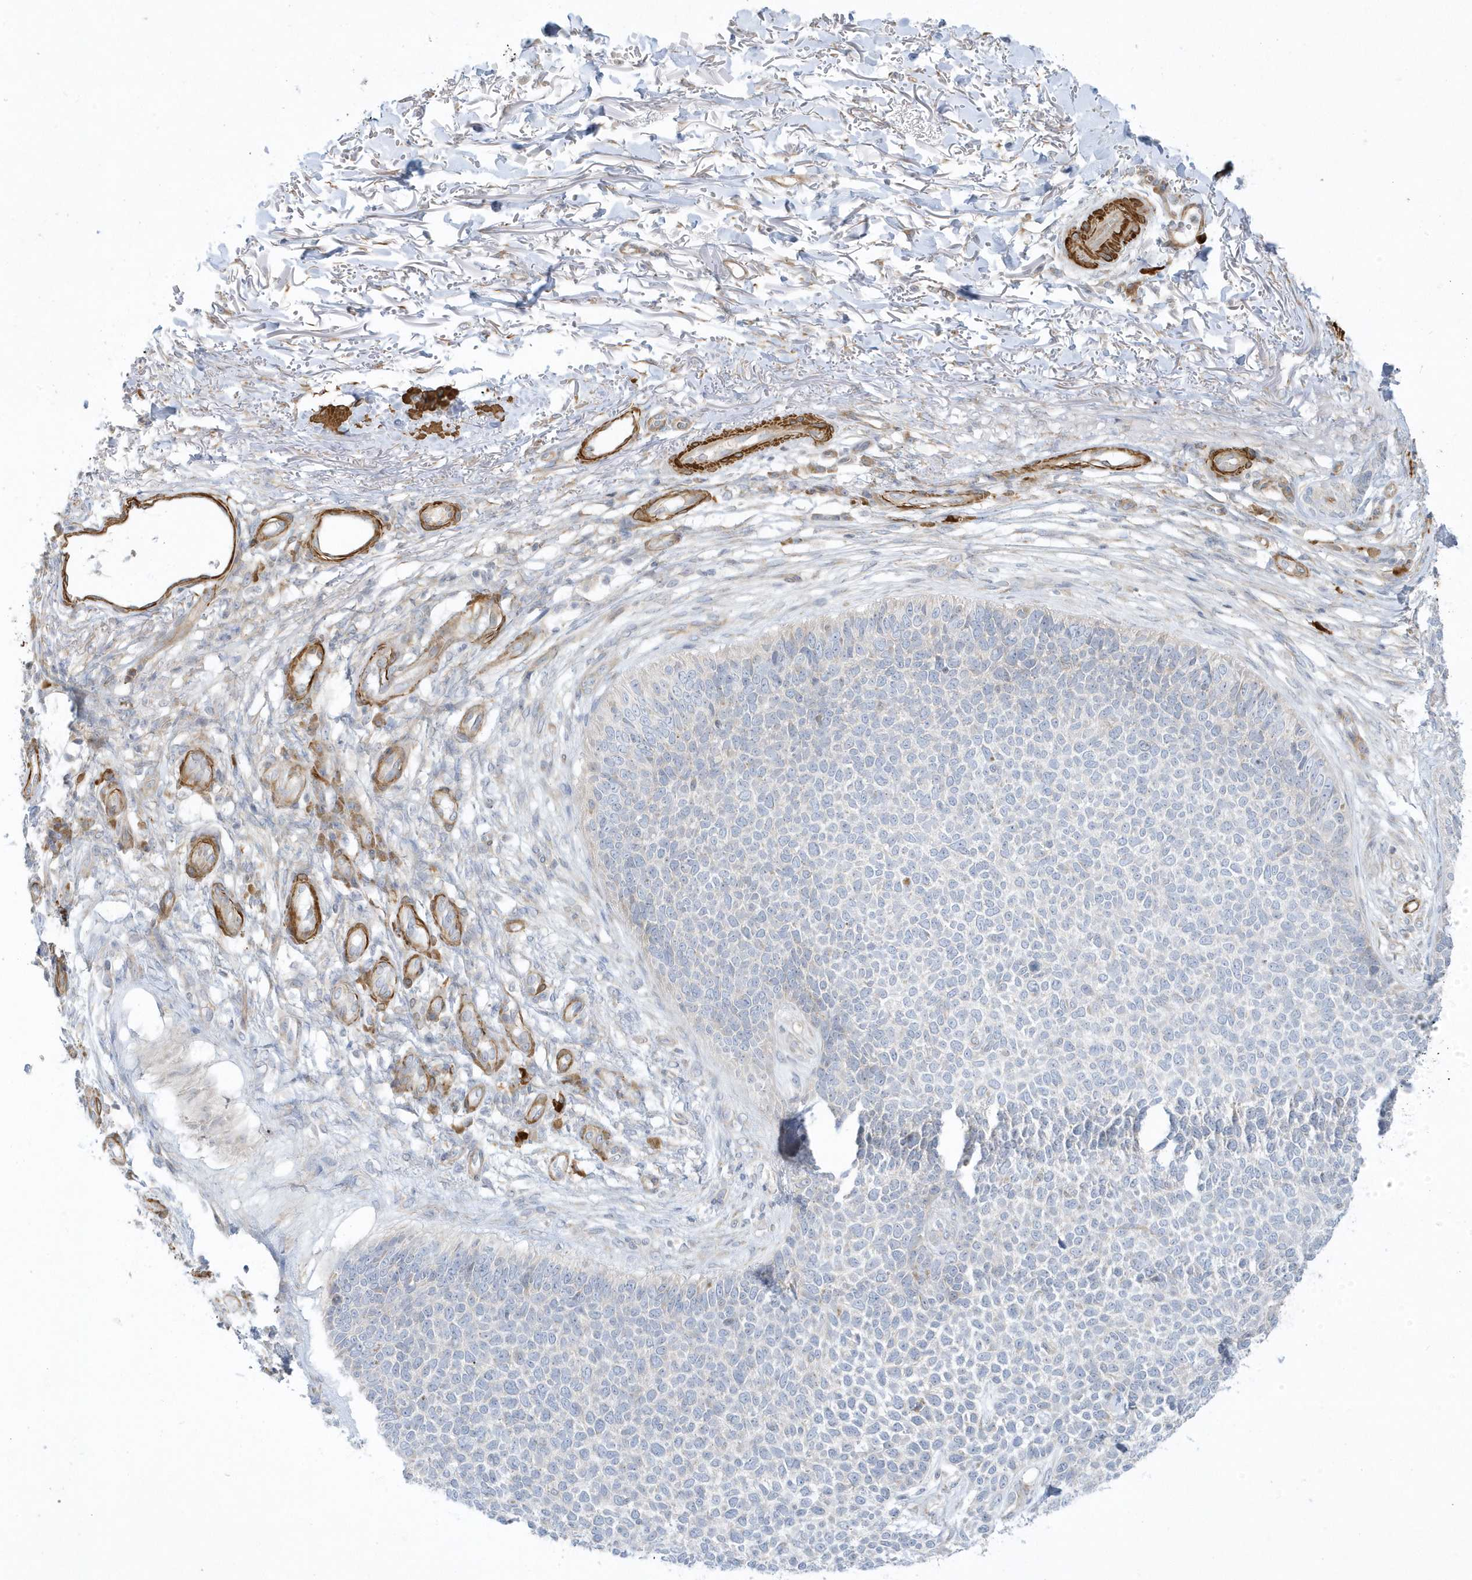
{"staining": {"intensity": "negative", "quantity": "none", "location": "none"}, "tissue": "skin cancer", "cell_type": "Tumor cells", "image_type": "cancer", "snomed": [{"axis": "morphology", "description": "Basal cell carcinoma"}, {"axis": "topography", "description": "Skin"}], "caption": "The image reveals no significant staining in tumor cells of skin basal cell carcinoma.", "gene": "THADA", "patient": {"sex": "female", "age": 84}}